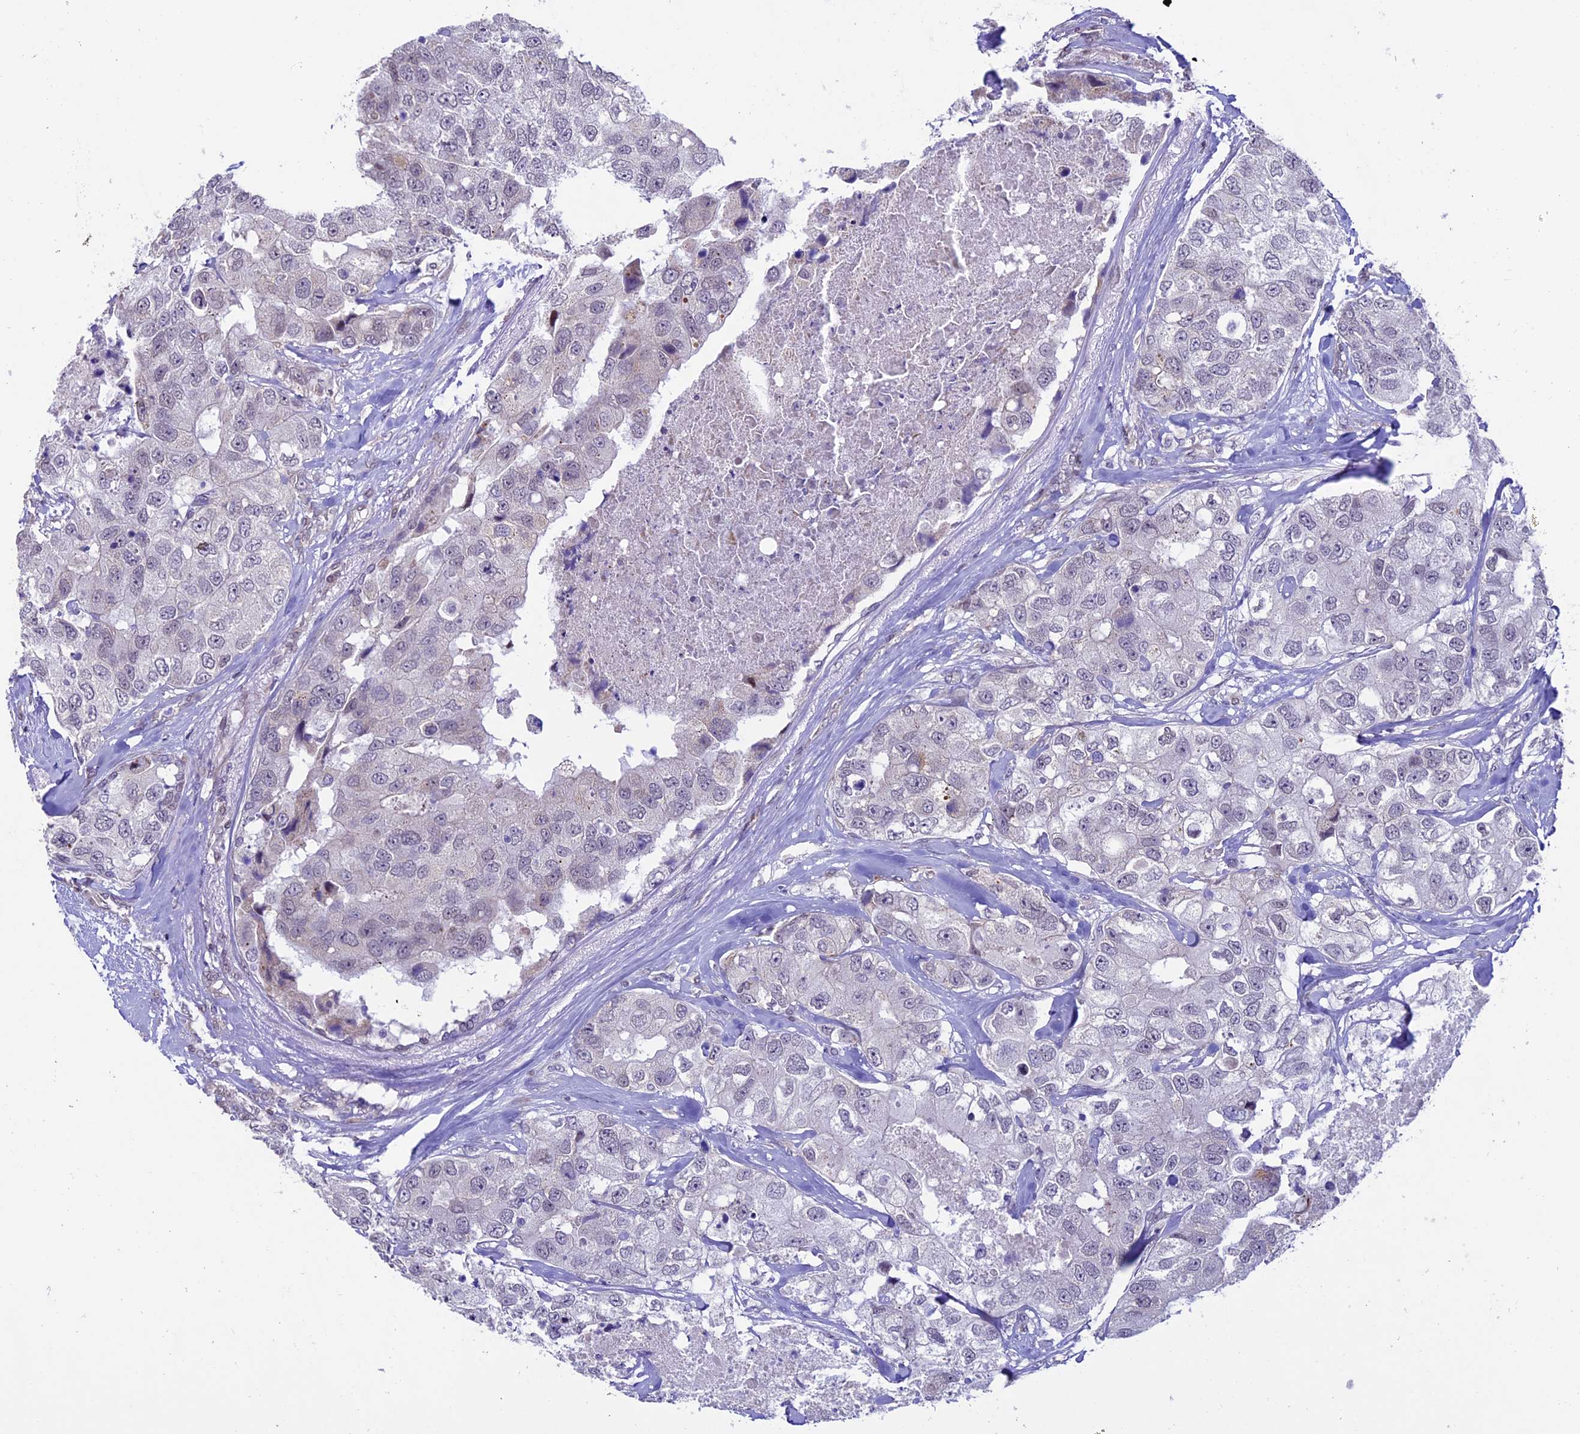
{"staining": {"intensity": "negative", "quantity": "none", "location": "none"}, "tissue": "breast cancer", "cell_type": "Tumor cells", "image_type": "cancer", "snomed": [{"axis": "morphology", "description": "Duct carcinoma"}, {"axis": "topography", "description": "Breast"}], "caption": "Tumor cells are negative for protein expression in human breast cancer.", "gene": "TMEM171", "patient": {"sex": "female", "age": 62}}